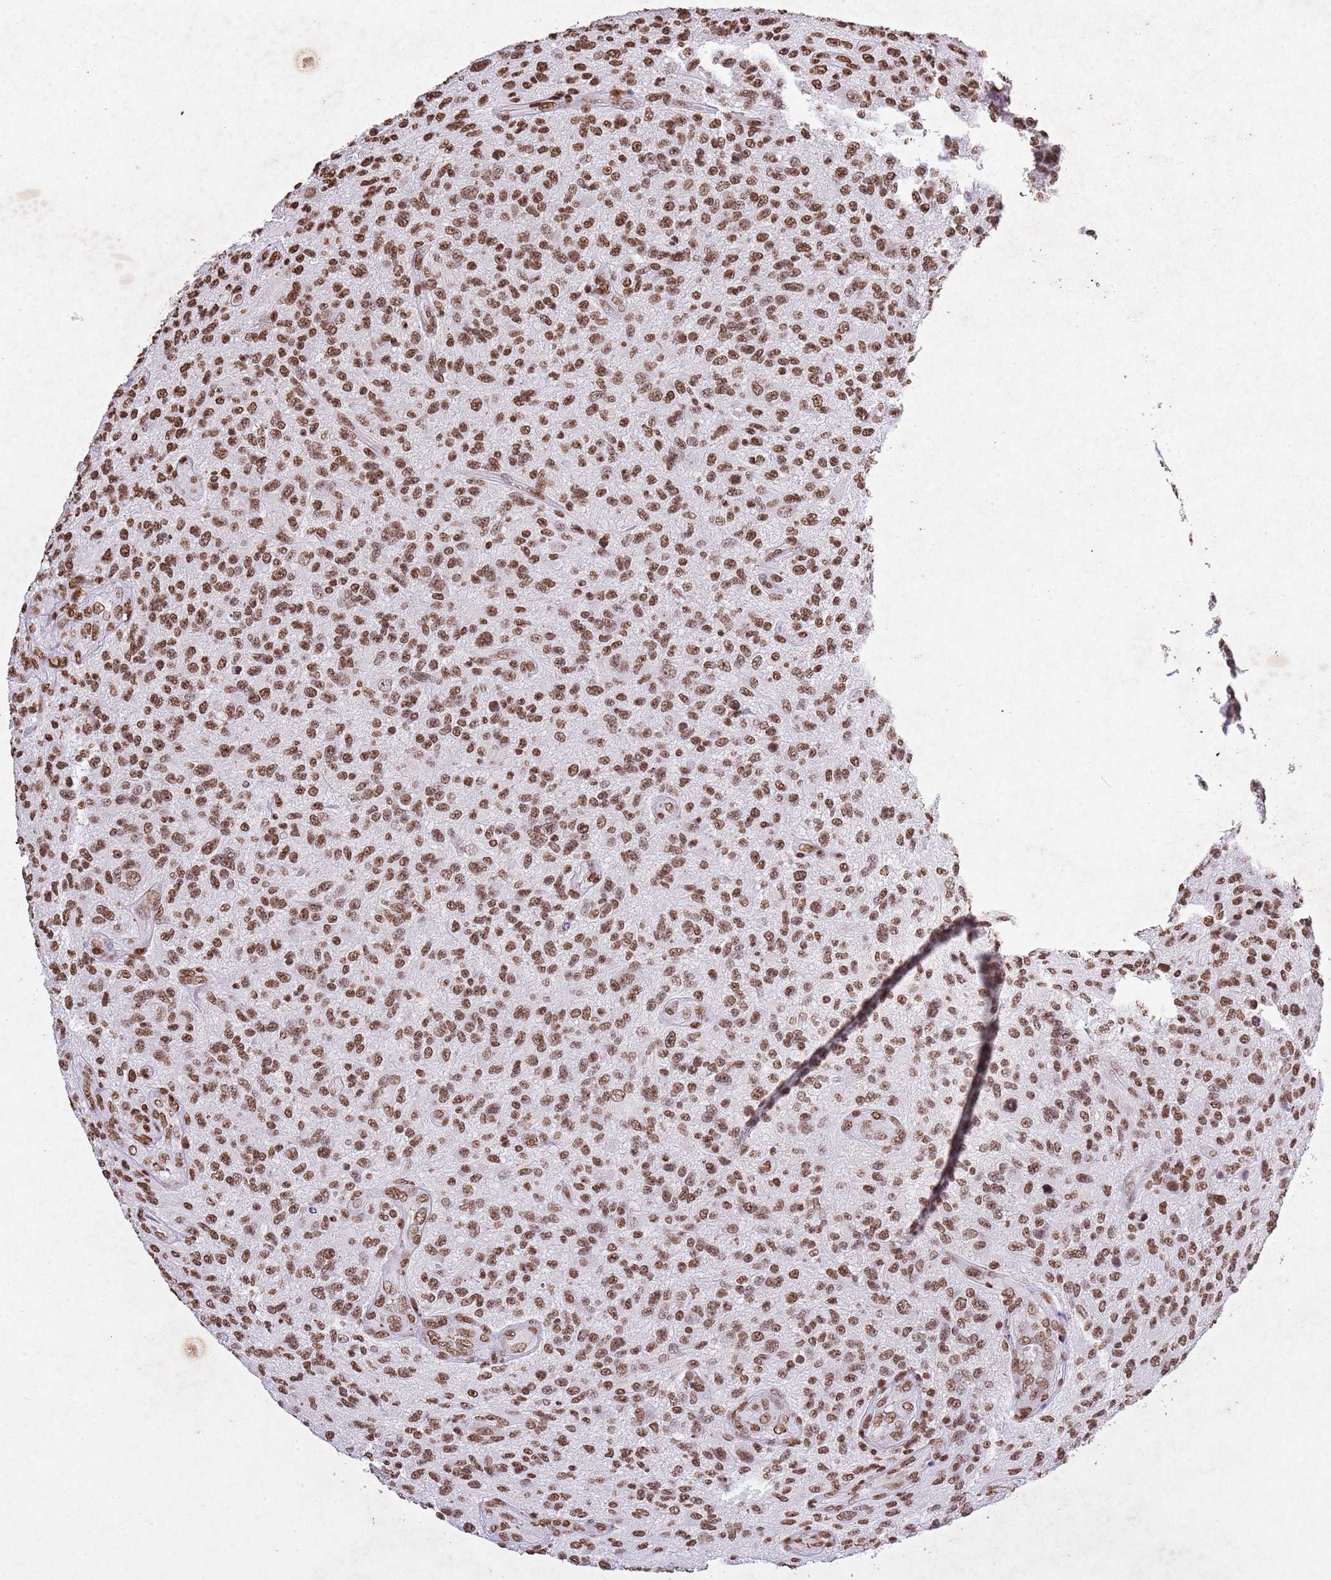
{"staining": {"intensity": "moderate", "quantity": ">75%", "location": "nuclear"}, "tissue": "glioma", "cell_type": "Tumor cells", "image_type": "cancer", "snomed": [{"axis": "morphology", "description": "Glioma, malignant, High grade"}, {"axis": "topography", "description": "Brain"}], "caption": "Tumor cells show medium levels of moderate nuclear staining in approximately >75% of cells in human malignant high-grade glioma.", "gene": "BMAL1", "patient": {"sex": "male", "age": 47}}